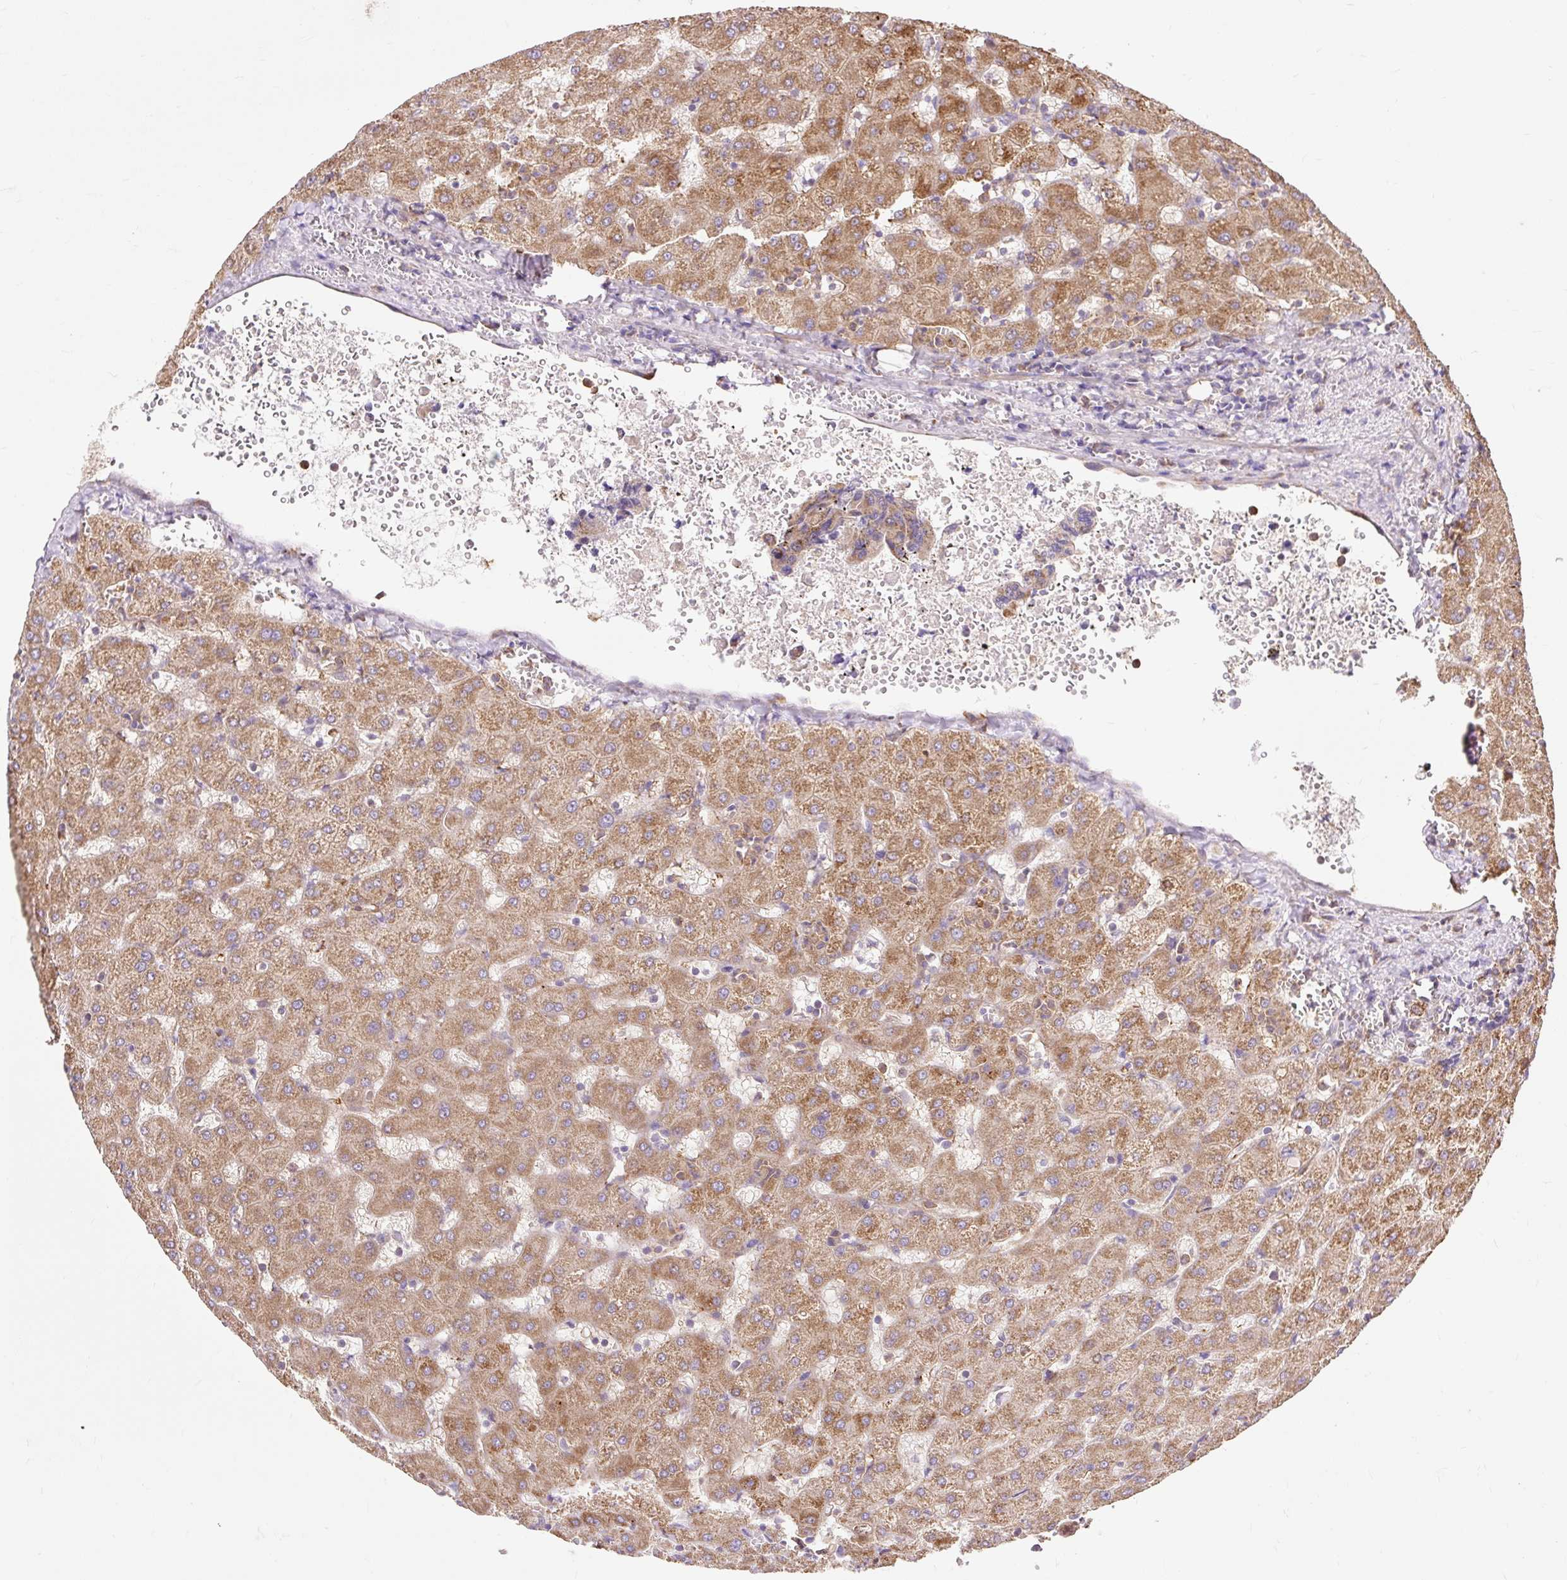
{"staining": {"intensity": "weak", "quantity": ">75%", "location": "cytoplasmic/membranous"}, "tissue": "liver", "cell_type": "Cholangiocytes", "image_type": "normal", "snomed": [{"axis": "morphology", "description": "Normal tissue, NOS"}, {"axis": "topography", "description": "Liver"}], "caption": "IHC of benign liver shows low levels of weak cytoplasmic/membranous staining in about >75% of cholangiocytes. (DAB (3,3'-diaminobenzidine) IHC, brown staining for protein, blue staining for nuclei).", "gene": "TRIAP1", "patient": {"sex": "female", "age": 63}}